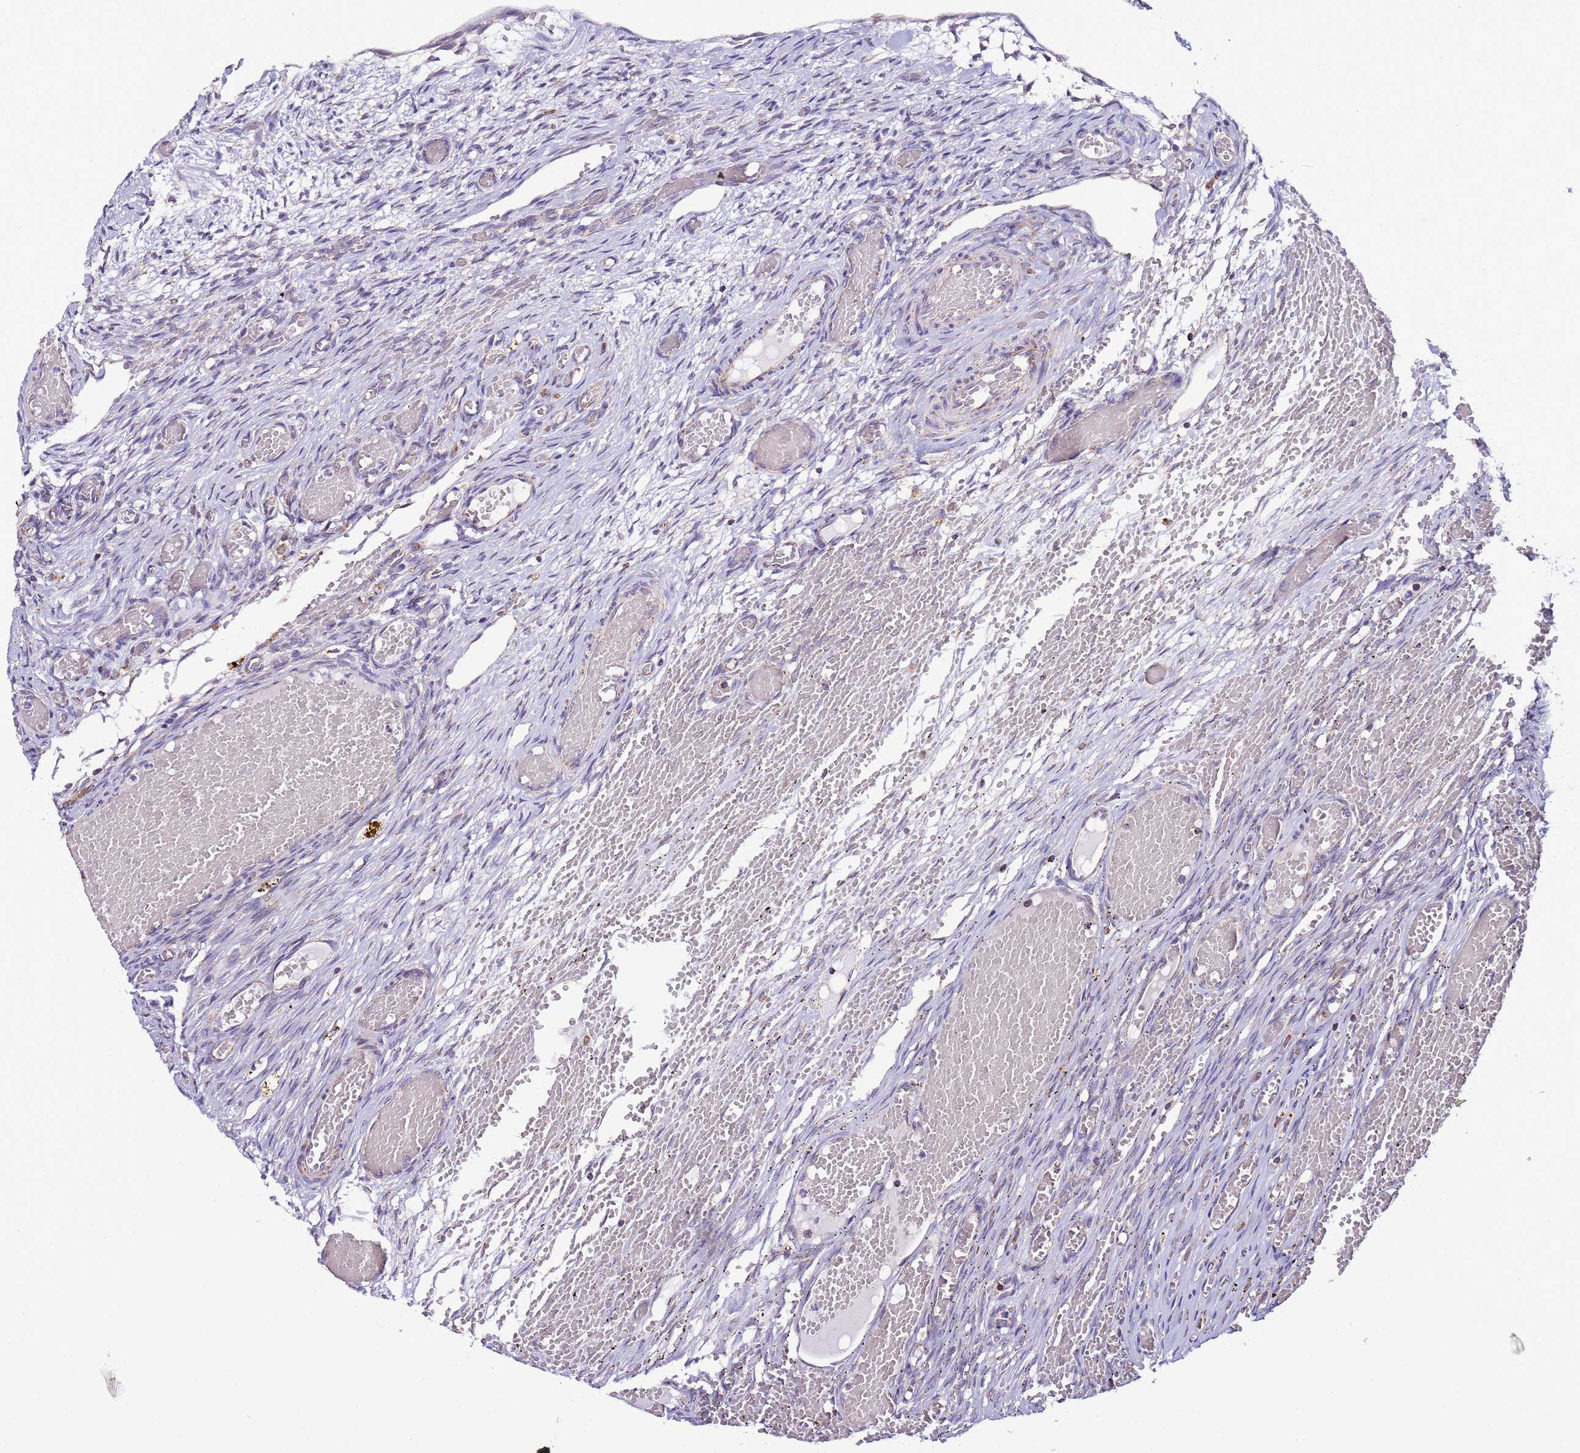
{"staining": {"intensity": "negative", "quantity": "none", "location": "none"}, "tissue": "ovary", "cell_type": "Ovarian stroma cells", "image_type": "normal", "snomed": [{"axis": "morphology", "description": "Adenocarcinoma, NOS"}, {"axis": "topography", "description": "Endometrium"}], "caption": "The image reveals no significant staining in ovarian stroma cells of ovary.", "gene": "AHI1", "patient": {"sex": "female", "age": 32}}